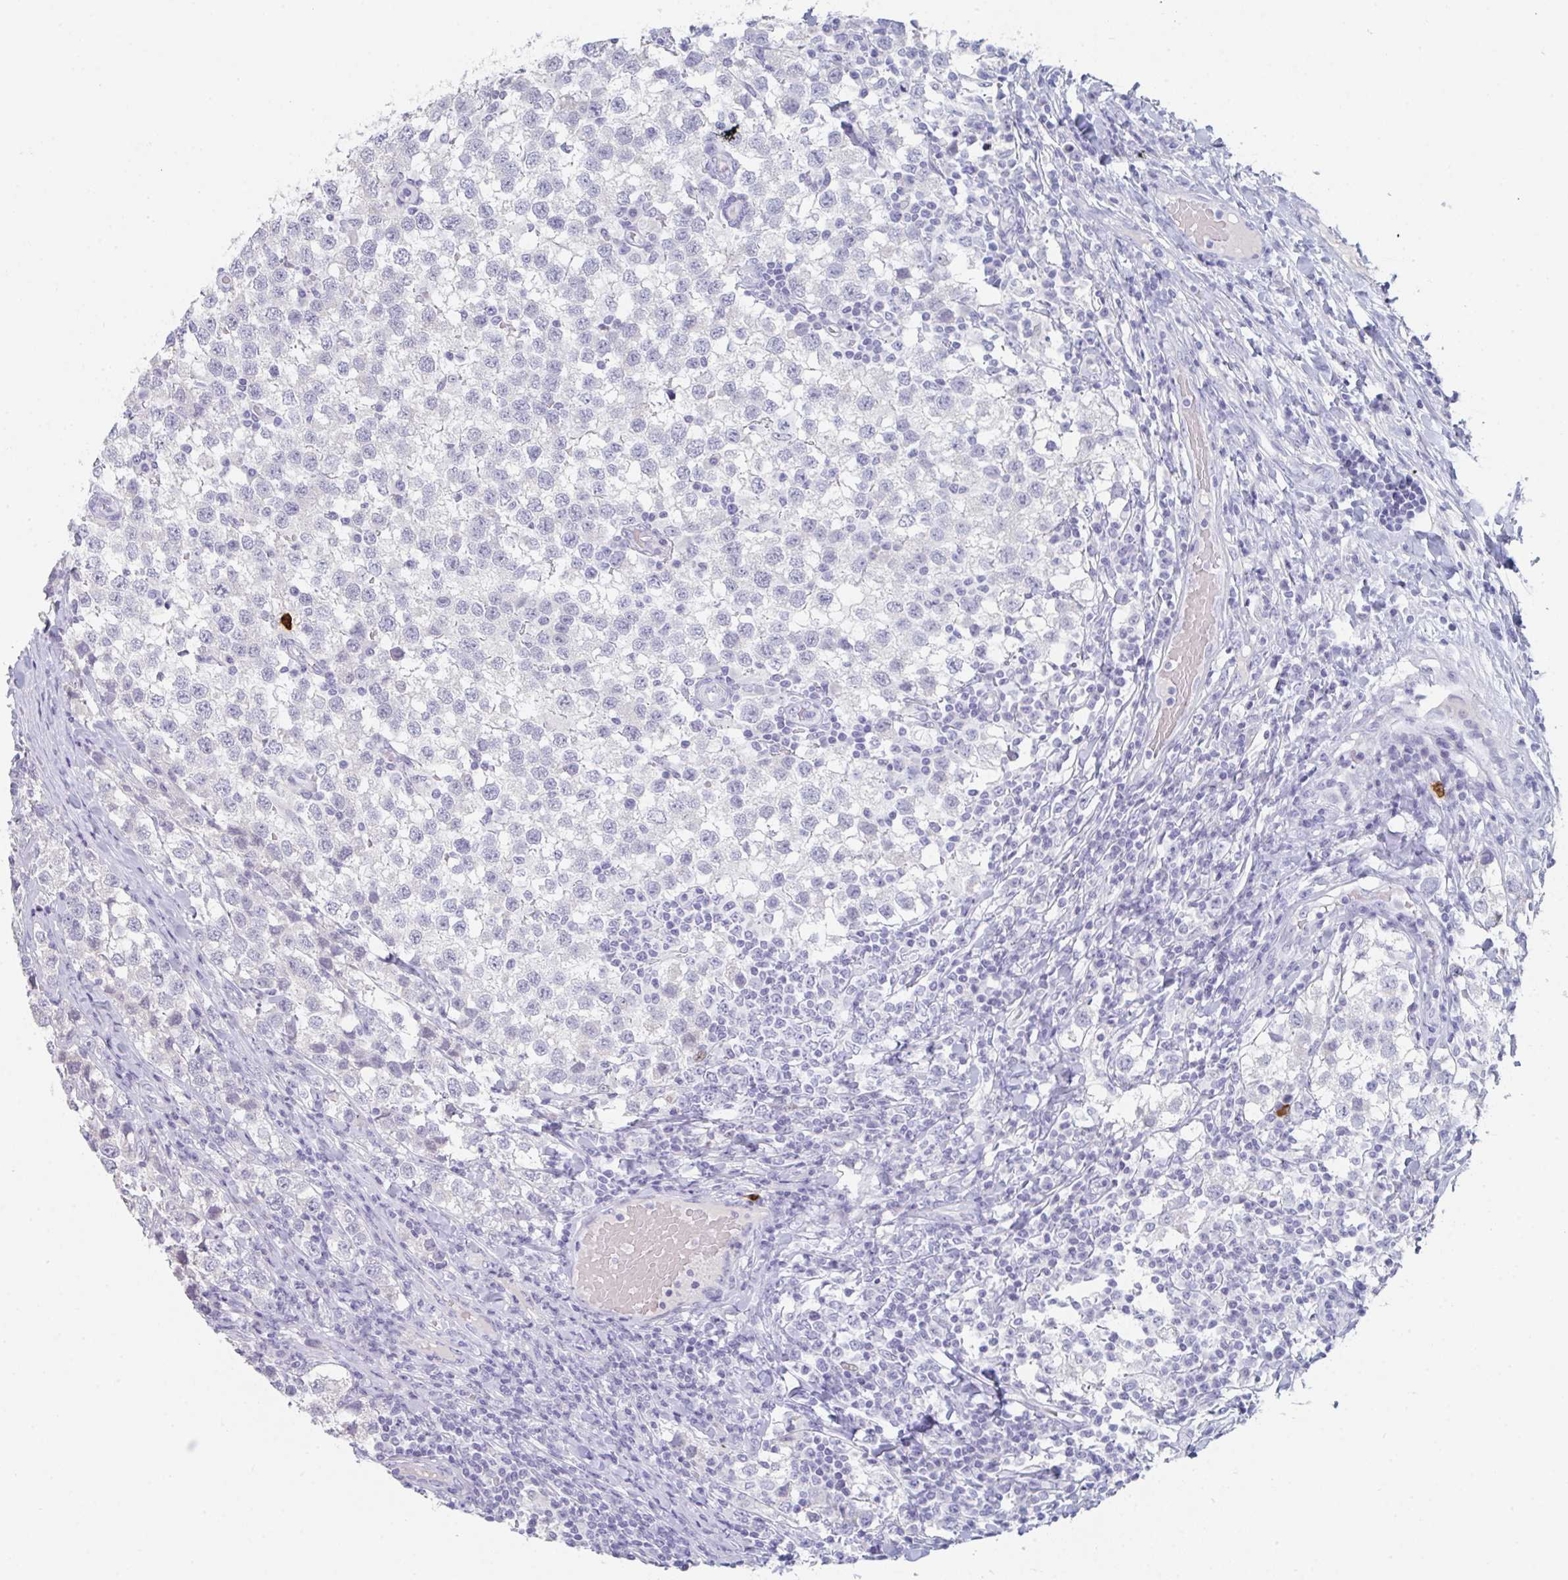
{"staining": {"intensity": "negative", "quantity": "none", "location": "none"}, "tissue": "testis cancer", "cell_type": "Tumor cells", "image_type": "cancer", "snomed": [{"axis": "morphology", "description": "Seminoma, NOS"}, {"axis": "topography", "description": "Testis"}], "caption": "Immunohistochemistry photomicrograph of neoplastic tissue: human testis cancer stained with DAB demonstrates no significant protein staining in tumor cells. (Immunohistochemistry (ihc), brightfield microscopy, high magnification).", "gene": "RUBCN", "patient": {"sex": "male", "age": 34}}